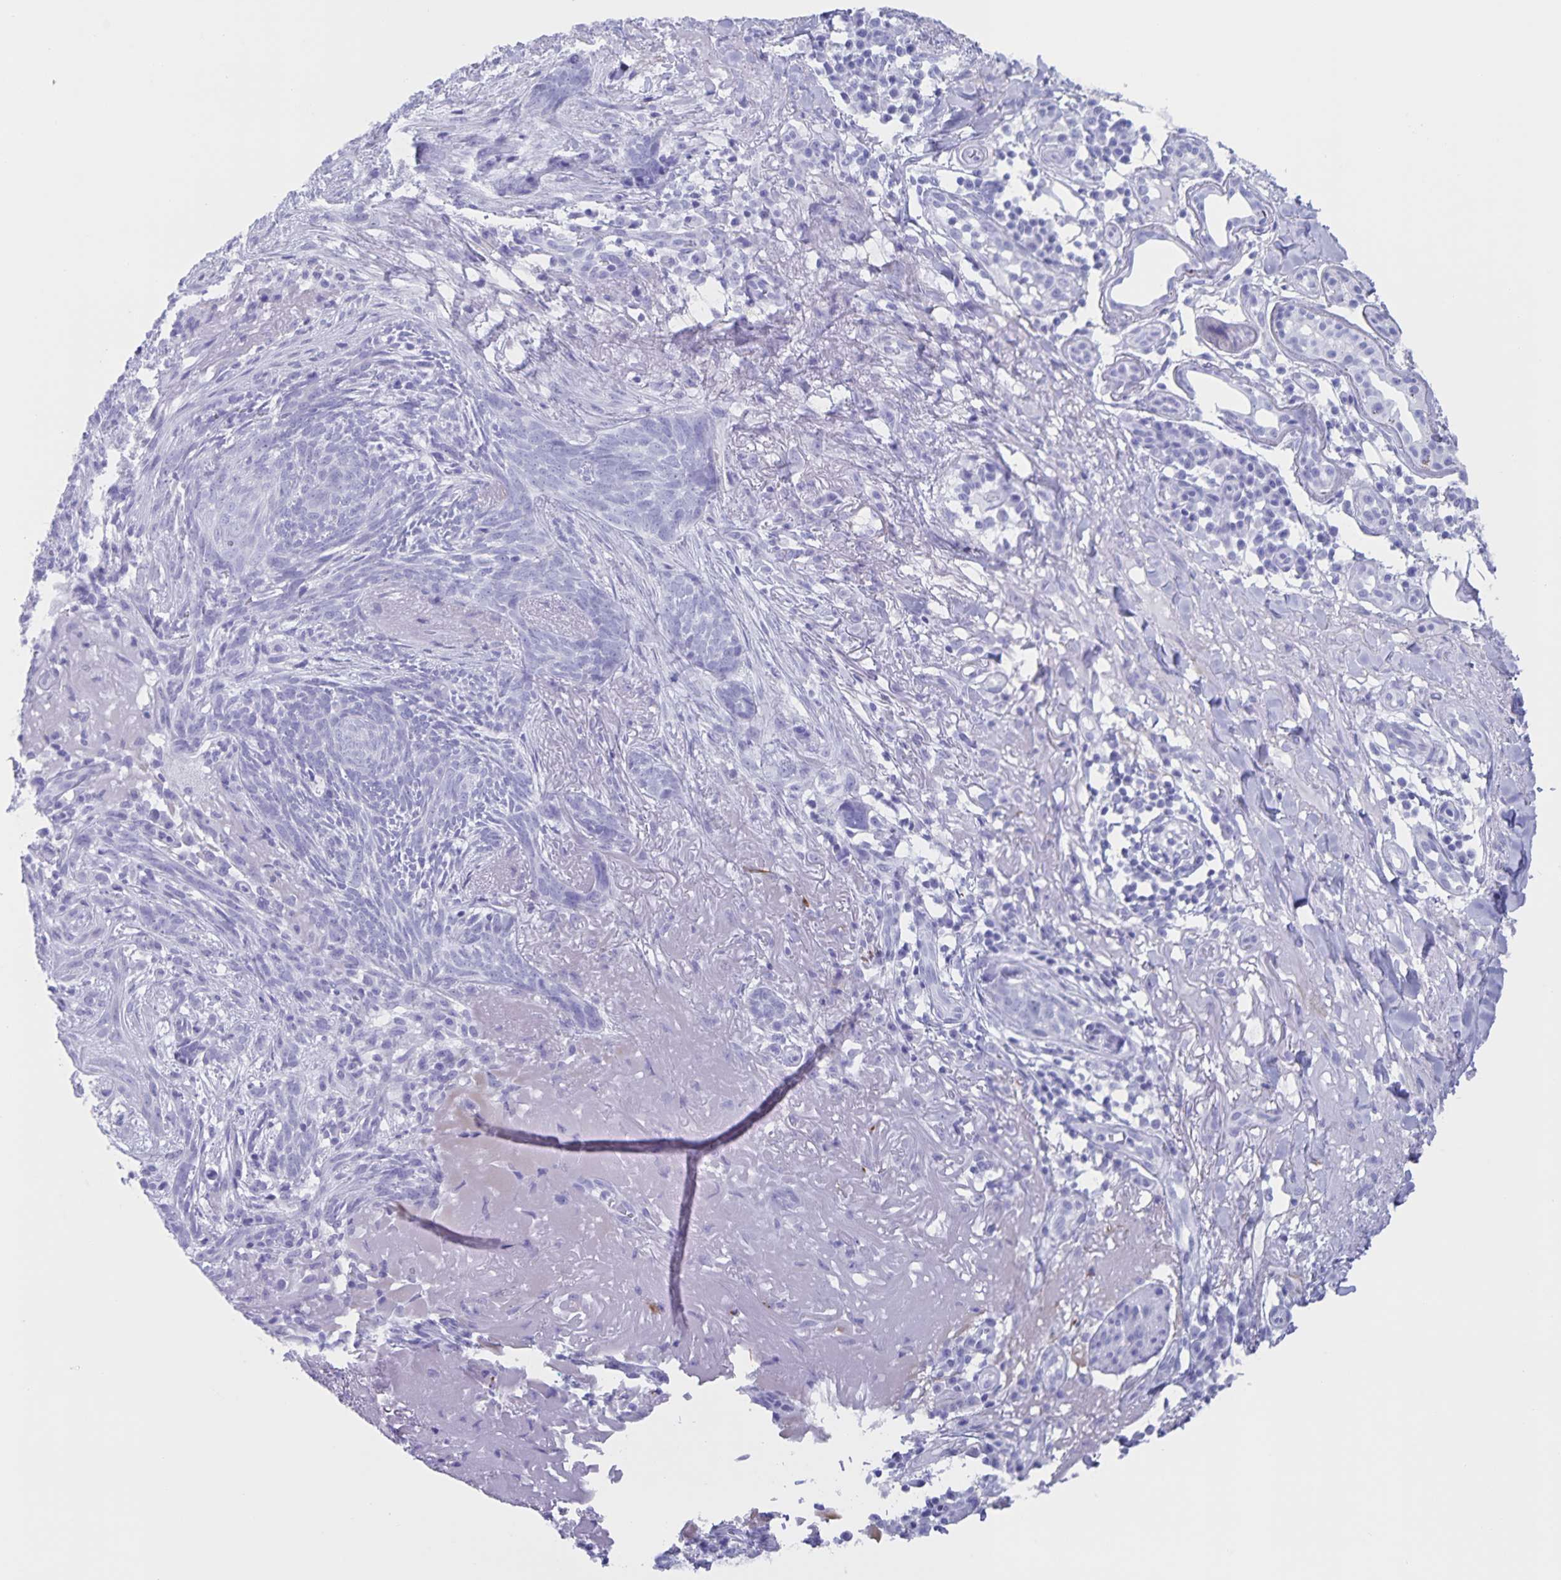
{"staining": {"intensity": "negative", "quantity": "none", "location": "none"}, "tissue": "skin cancer", "cell_type": "Tumor cells", "image_type": "cancer", "snomed": [{"axis": "morphology", "description": "Basal cell carcinoma"}, {"axis": "topography", "description": "Skin"}], "caption": "Skin cancer was stained to show a protein in brown. There is no significant positivity in tumor cells.", "gene": "AQP4", "patient": {"sex": "female", "age": 93}}